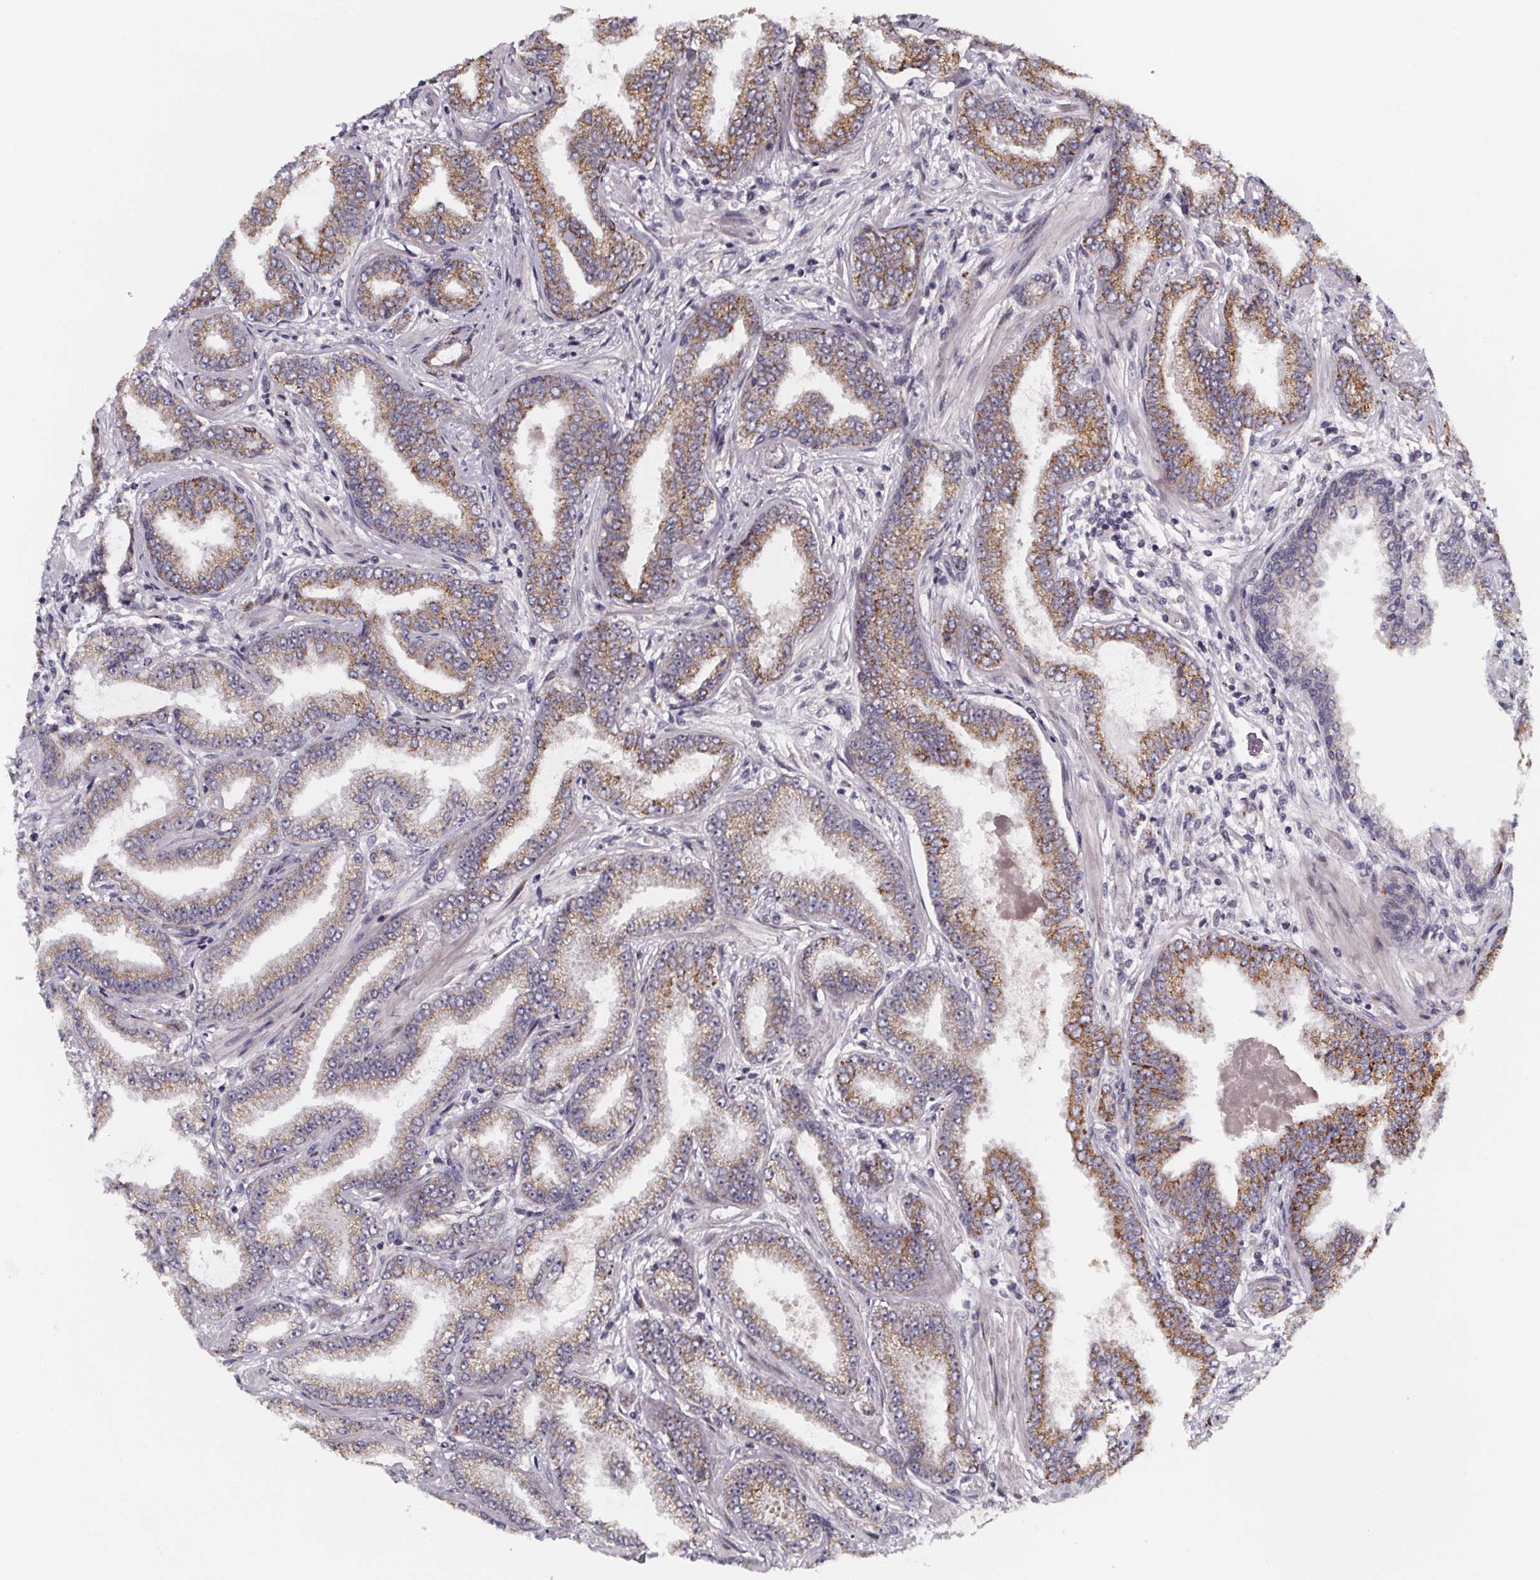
{"staining": {"intensity": "moderate", "quantity": "25%-75%", "location": "cytoplasmic/membranous"}, "tissue": "prostate cancer", "cell_type": "Tumor cells", "image_type": "cancer", "snomed": [{"axis": "morphology", "description": "Adenocarcinoma, Low grade"}, {"axis": "topography", "description": "Prostate"}], "caption": "Prostate adenocarcinoma (low-grade) stained with a brown dye reveals moderate cytoplasmic/membranous positive staining in about 25%-75% of tumor cells.", "gene": "NDST1", "patient": {"sex": "male", "age": 55}}